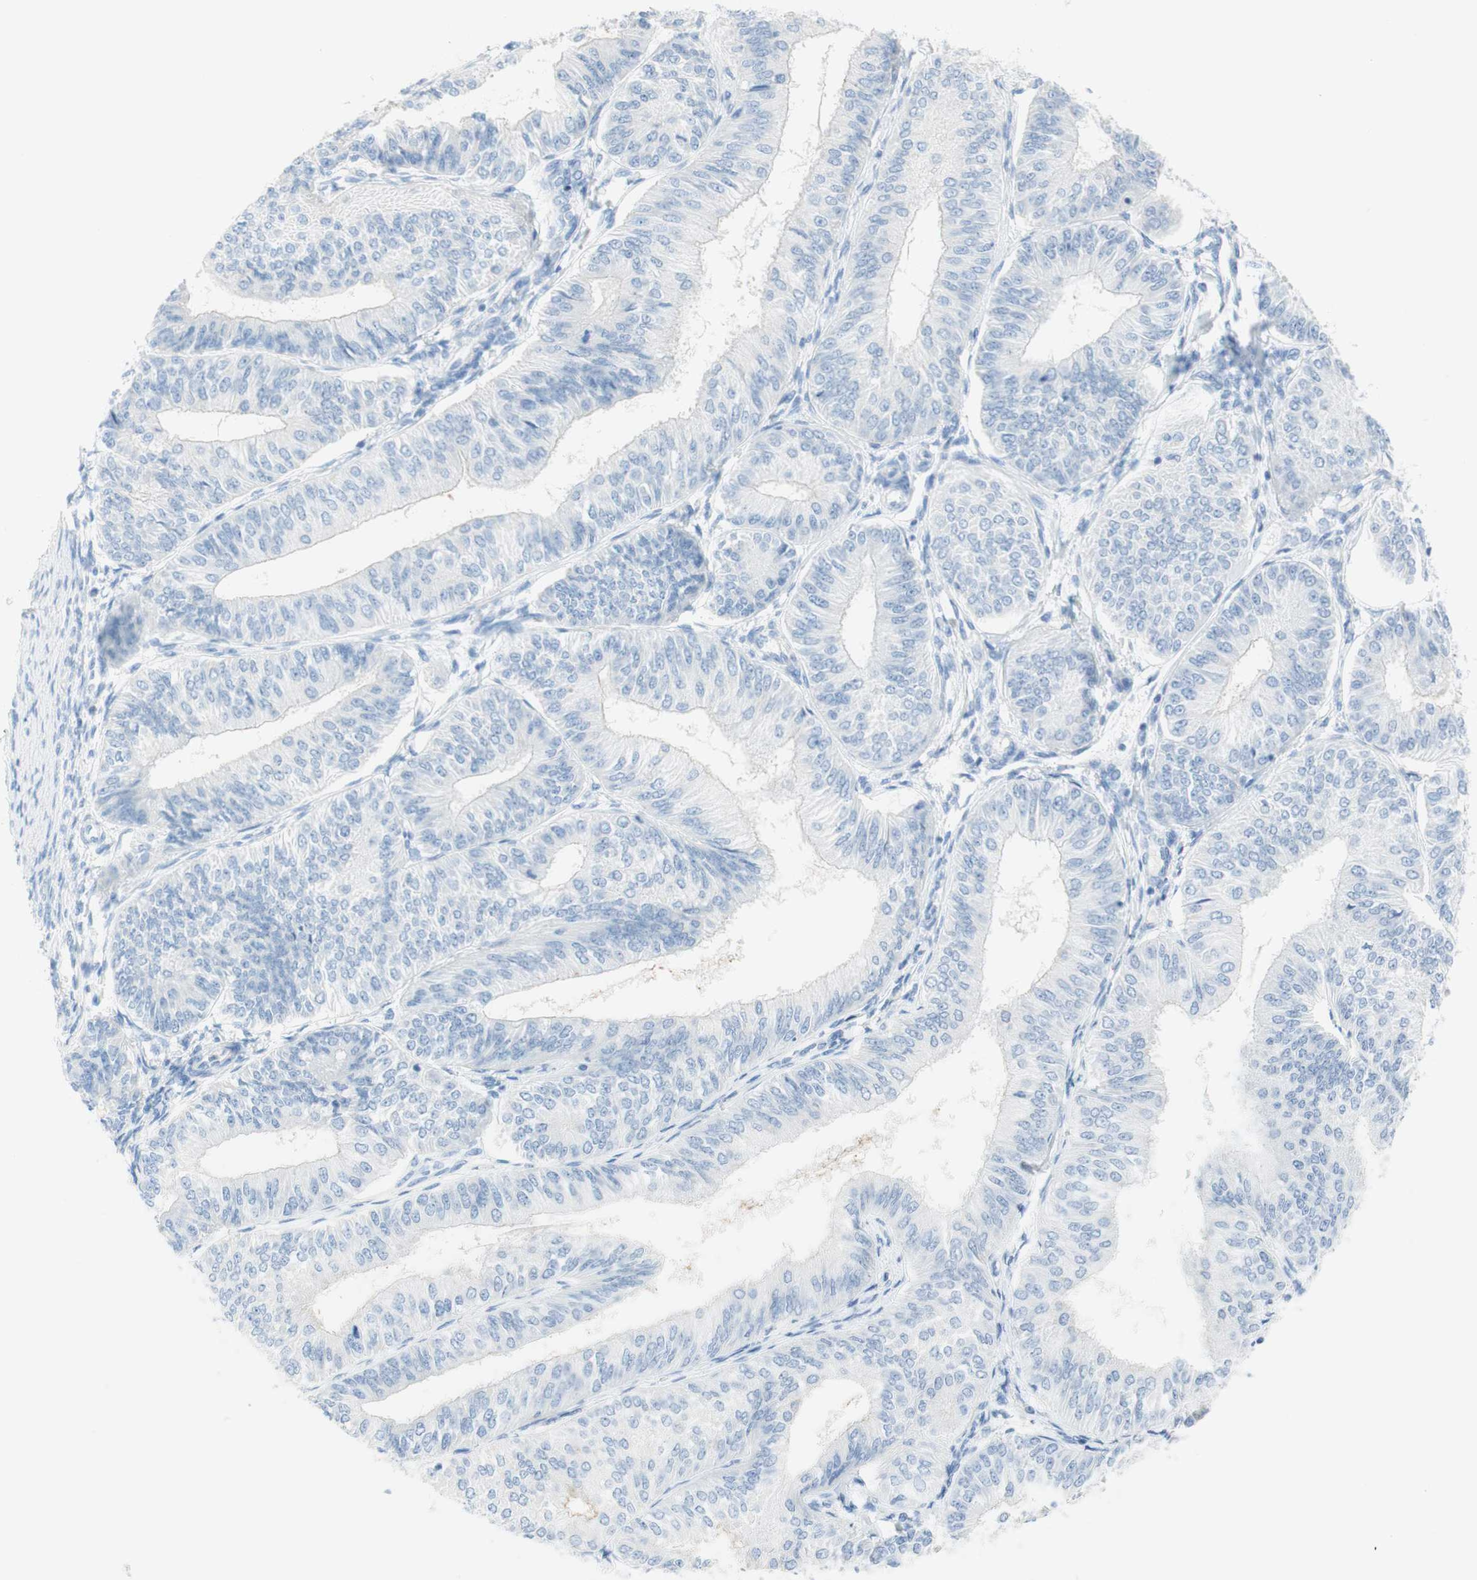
{"staining": {"intensity": "negative", "quantity": "none", "location": "none"}, "tissue": "endometrial cancer", "cell_type": "Tumor cells", "image_type": "cancer", "snomed": [{"axis": "morphology", "description": "Adenocarcinoma, NOS"}, {"axis": "topography", "description": "Endometrium"}], "caption": "This is a image of immunohistochemistry (IHC) staining of endometrial cancer, which shows no expression in tumor cells.", "gene": "CEACAM1", "patient": {"sex": "female", "age": 58}}